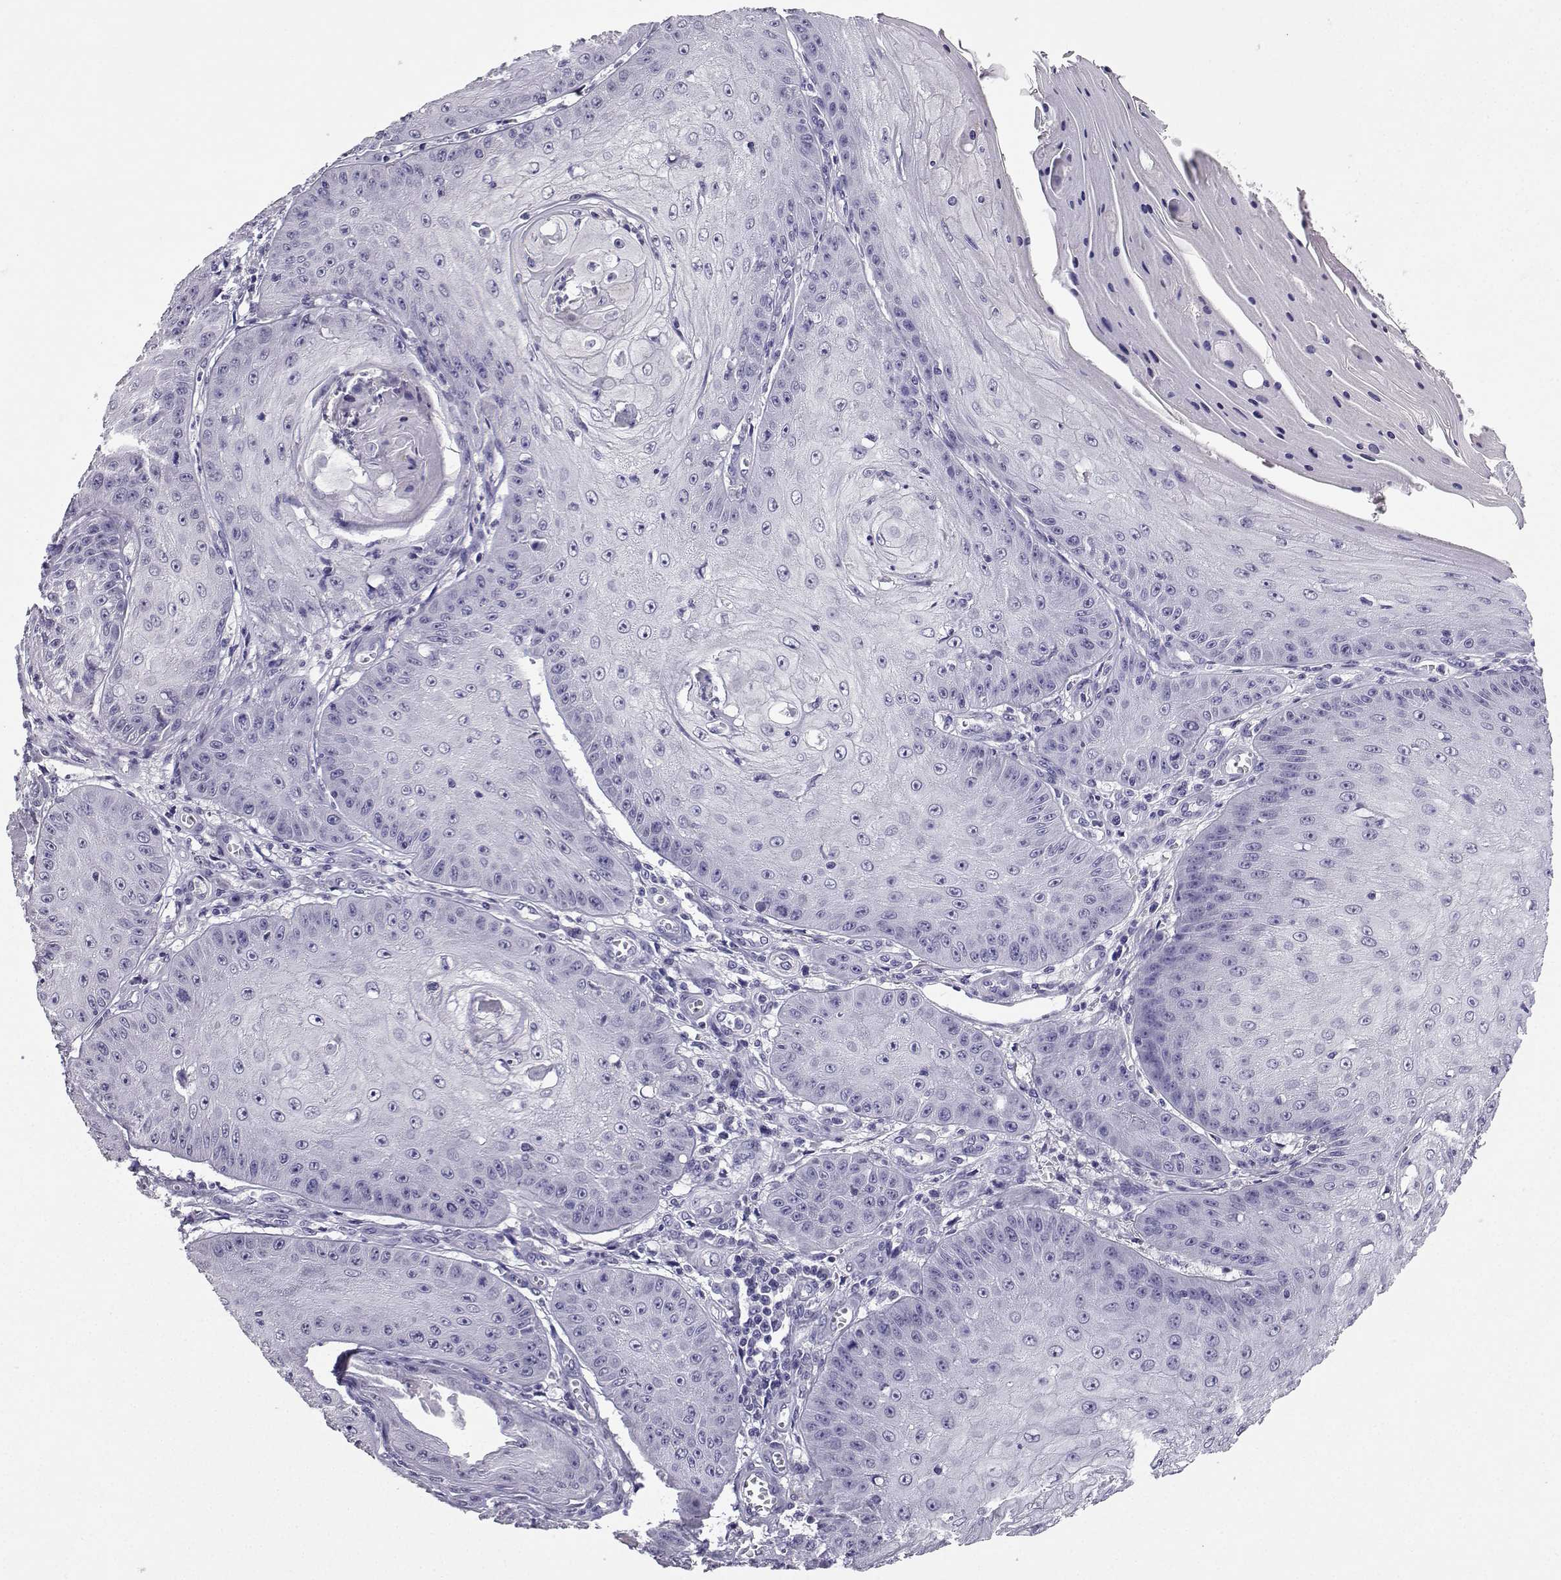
{"staining": {"intensity": "negative", "quantity": "none", "location": "none"}, "tissue": "skin cancer", "cell_type": "Tumor cells", "image_type": "cancer", "snomed": [{"axis": "morphology", "description": "Squamous cell carcinoma, NOS"}, {"axis": "topography", "description": "Skin"}], "caption": "Immunohistochemistry (IHC) histopathology image of skin cancer (squamous cell carcinoma) stained for a protein (brown), which exhibits no expression in tumor cells.", "gene": "SPAG11B", "patient": {"sex": "male", "age": 70}}